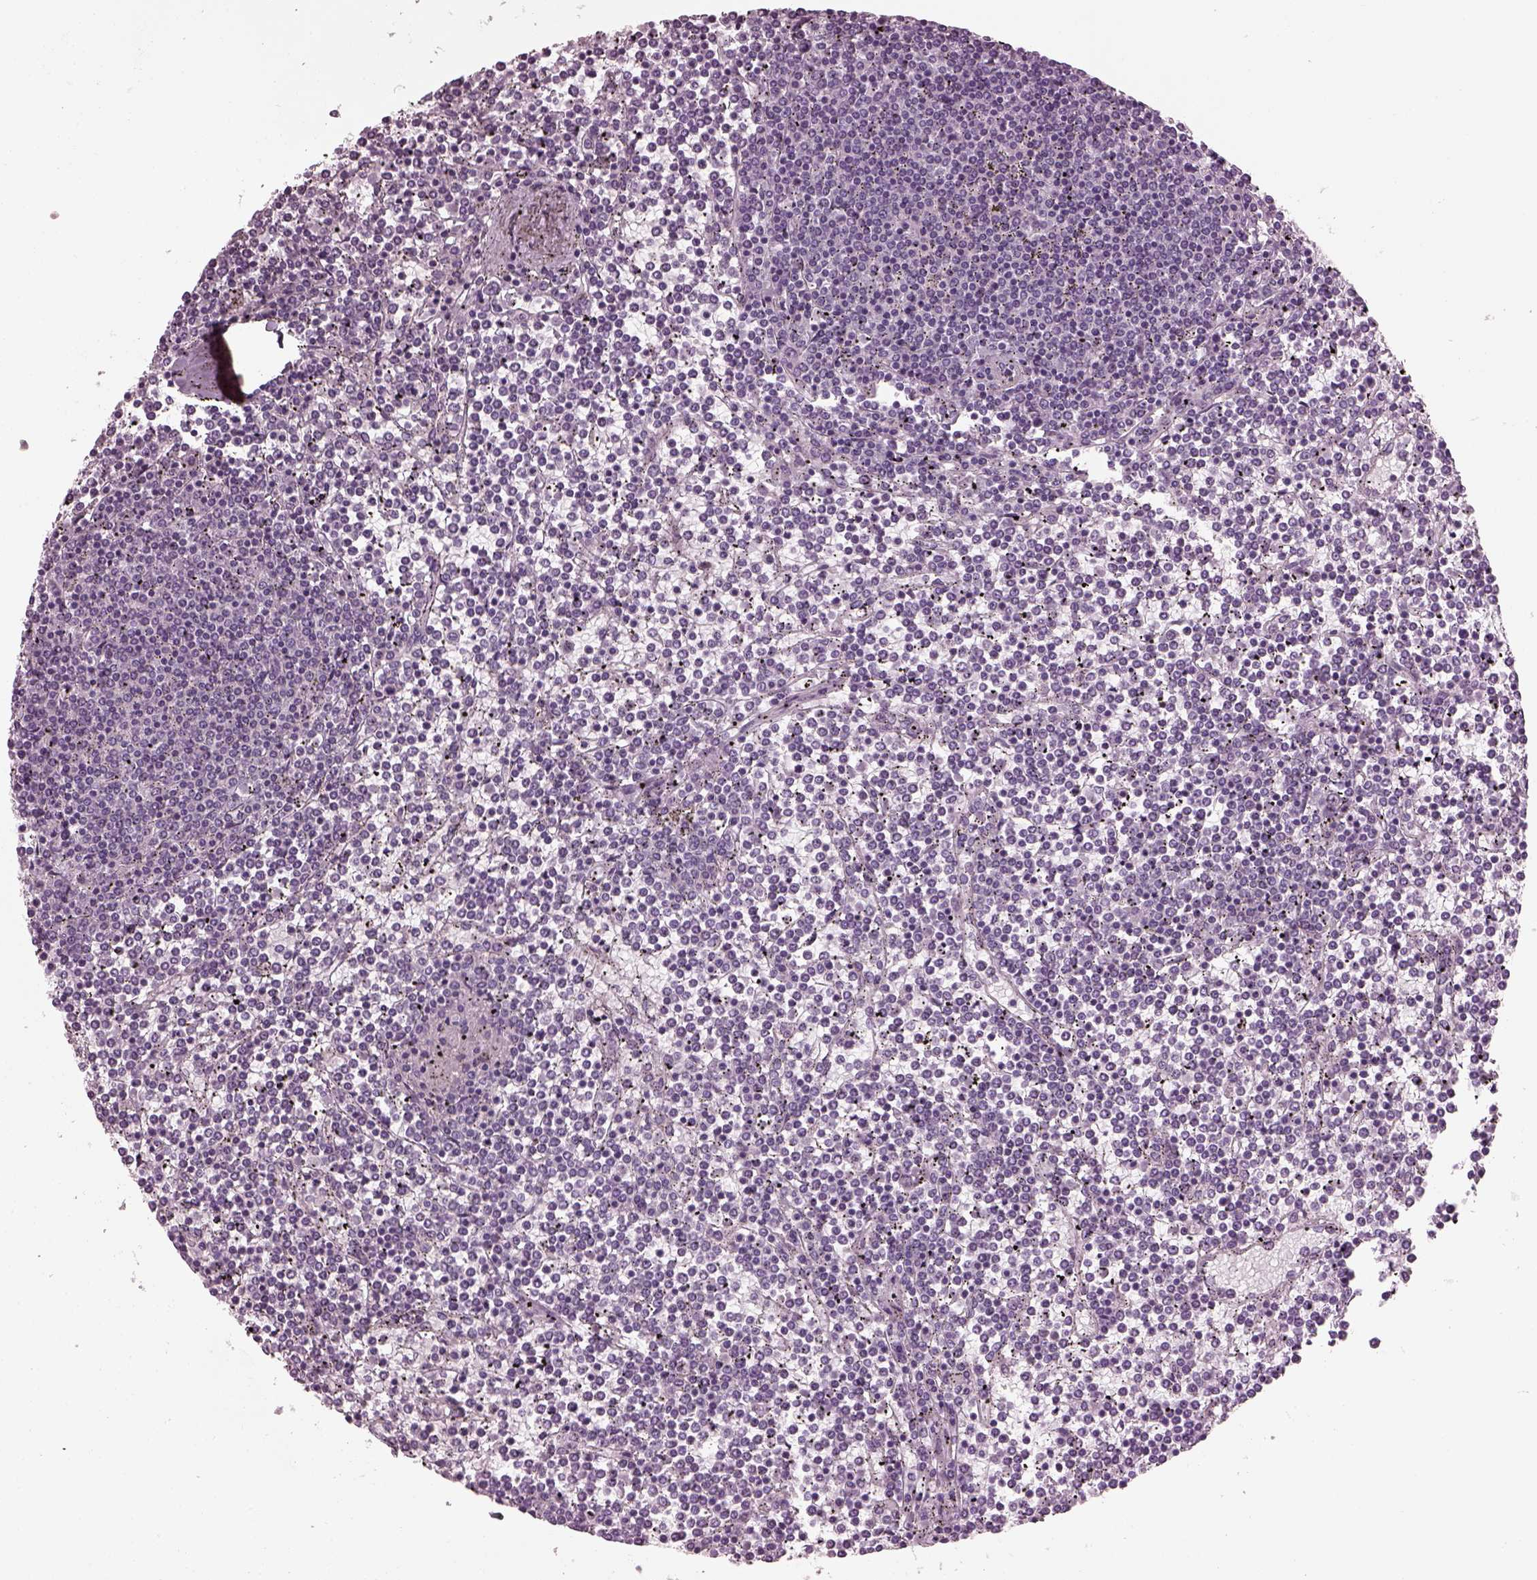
{"staining": {"intensity": "negative", "quantity": "none", "location": "none"}, "tissue": "lymphoma", "cell_type": "Tumor cells", "image_type": "cancer", "snomed": [{"axis": "morphology", "description": "Malignant lymphoma, non-Hodgkin's type, Low grade"}, {"axis": "topography", "description": "Spleen"}], "caption": "Malignant lymphoma, non-Hodgkin's type (low-grade) was stained to show a protein in brown. There is no significant positivity in tumor cells.", "gene": "BFSP1", "patient": {"sex": "female", "age": 19}}